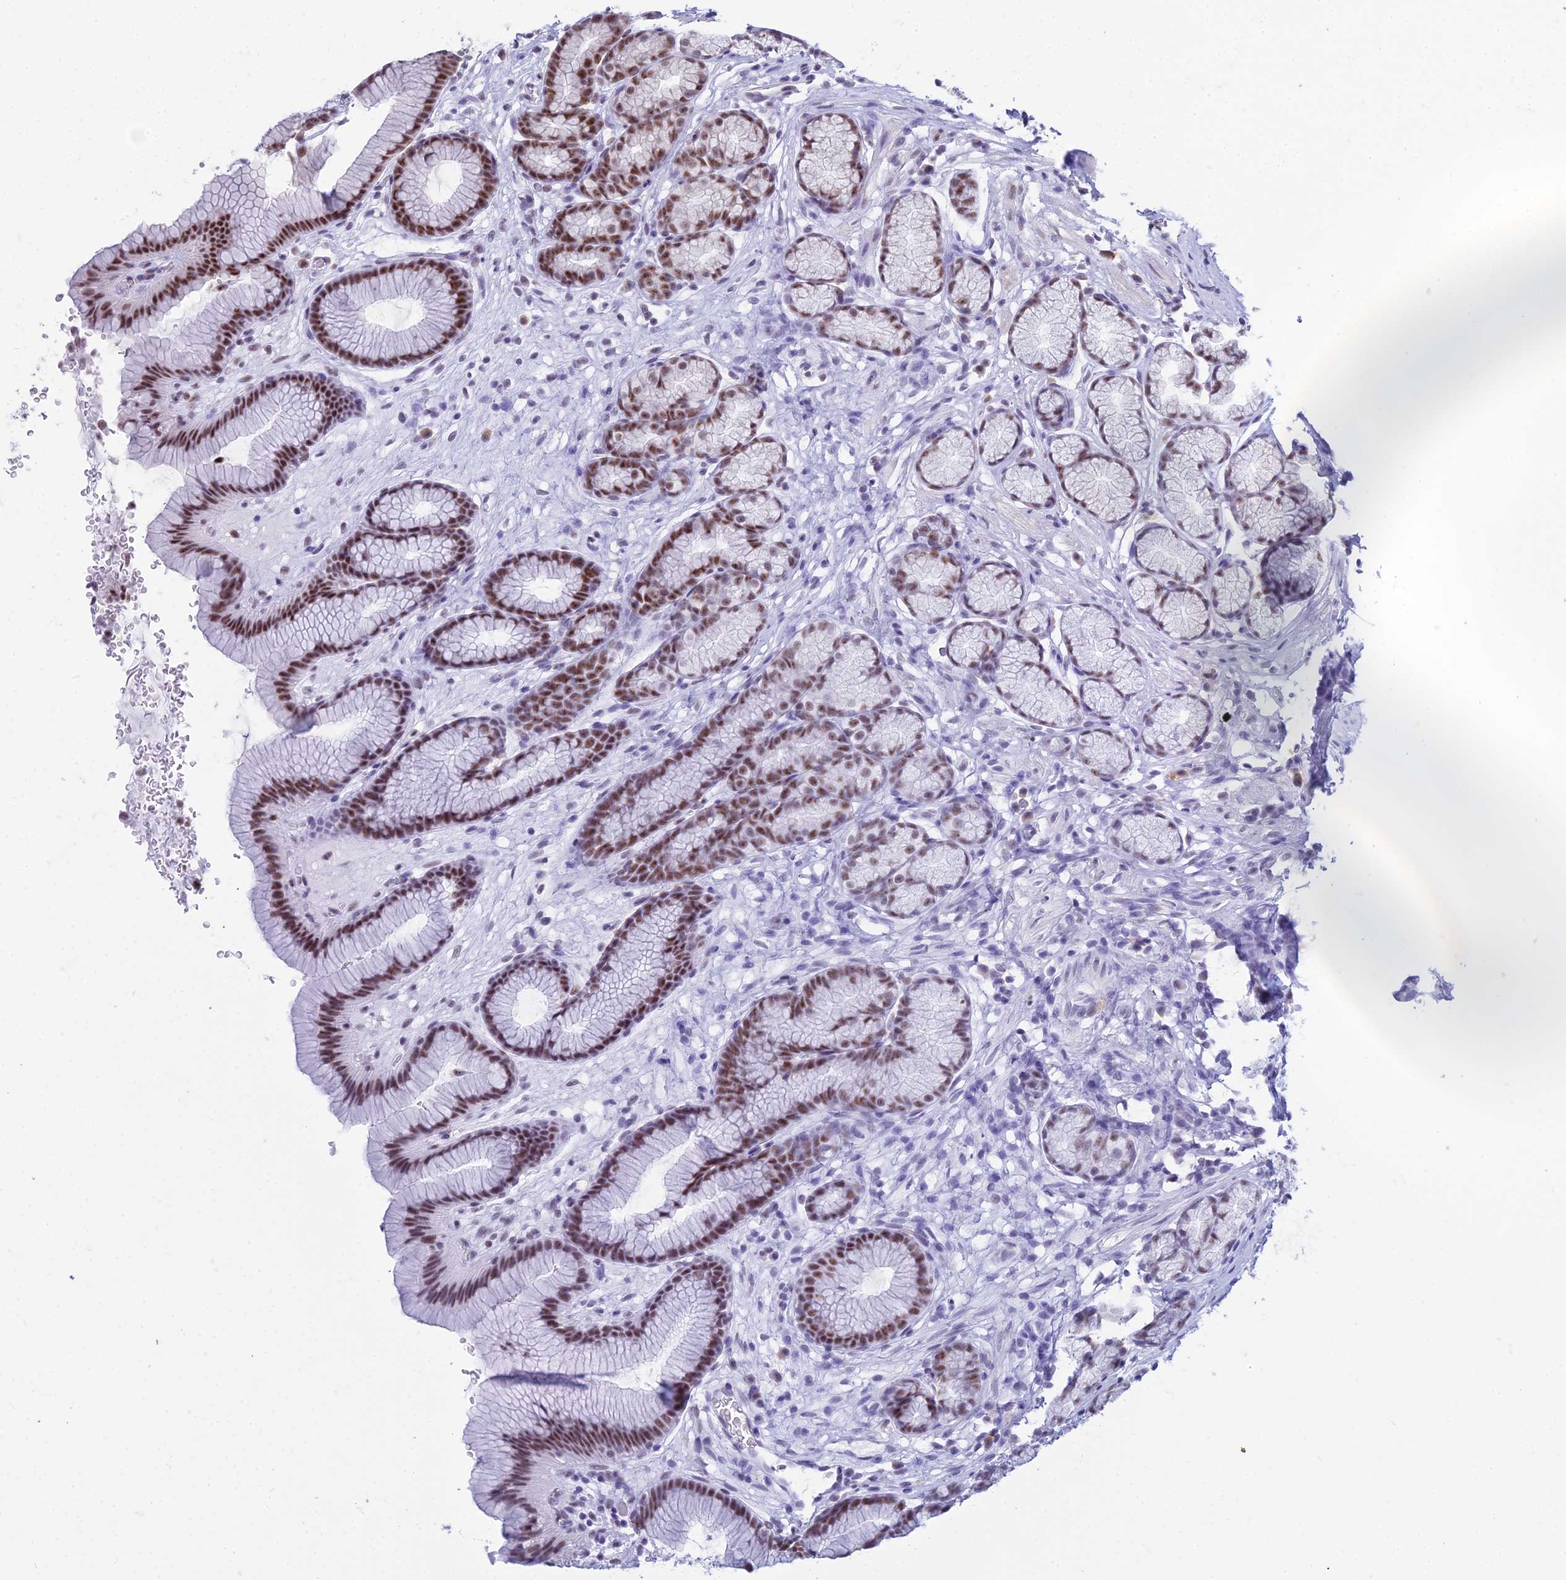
{"staining": {"intensity": "strong", "quantity": "25%-75%", "location": "nuclear"}, "tissue": "stomach", "cell_type": "Glandular cells", "image_type": "normal", "snomed": [{"axis": "morphology", "description": "Normal tissue, NOS"}, {"axis": "topography", "description": "Stomach"}], "caption": "Protein analysis of unremarkable stomach demonstrates strong nuclear expression in approximately 25%-75% of glandular cells. (brown staining indicates protein expression, while blue staining denotes nuclei).", "gene": "KLF14", "patient": {"sex": "male", "age": 42}}